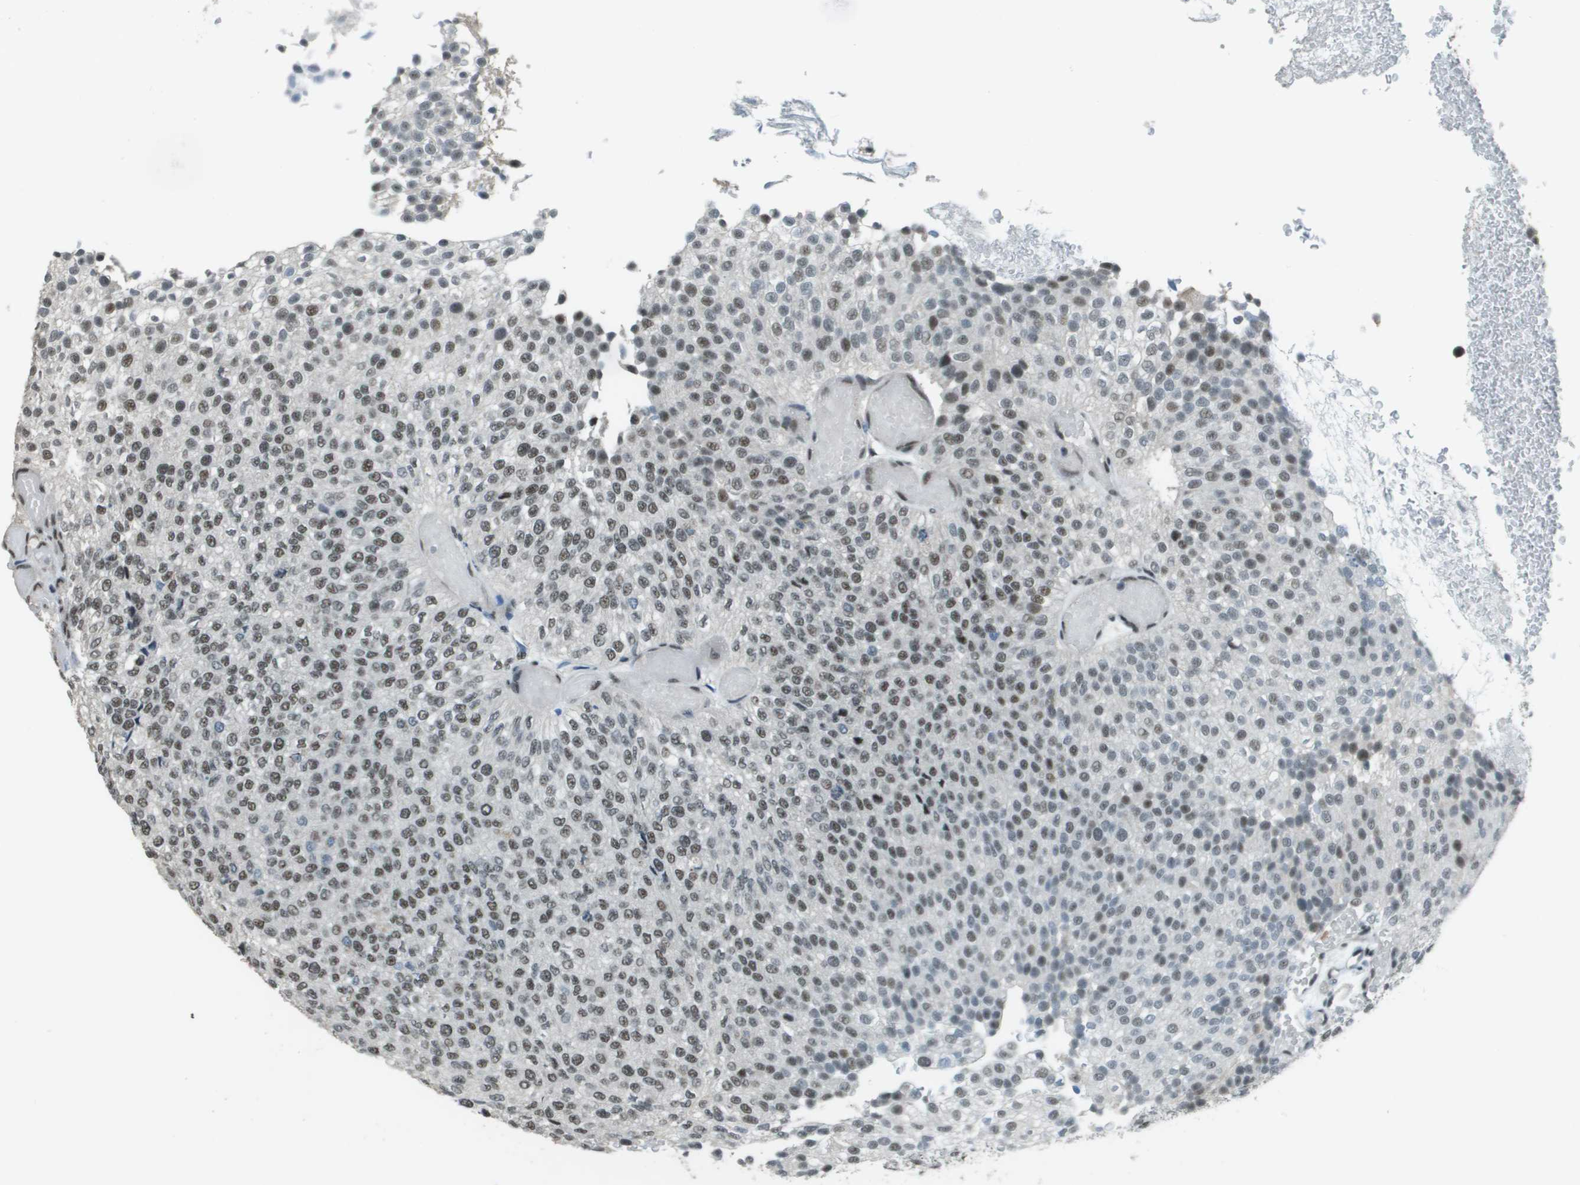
{"staining": {"intensity": "moderate", "quantity": ">75%", "location": "nuclear"}, "tissue": "urothelial cancer", "cell_type": "Tumor cells", "image_type": "cancer", "snomed": [{"axis": "morphology", "description": "Urothelial carcinoma, Low grade"}, {"axis": "topography", "description": "Urinary bladder"}], "caption": "This is an image of immunohistochemistry staining of urothelial carcinoma (low-grade), which shows moderate positivity in the nuclear of tumor cells.", "gene": "DEPDC1", "patient": {"sex": "male", "age": 78}}